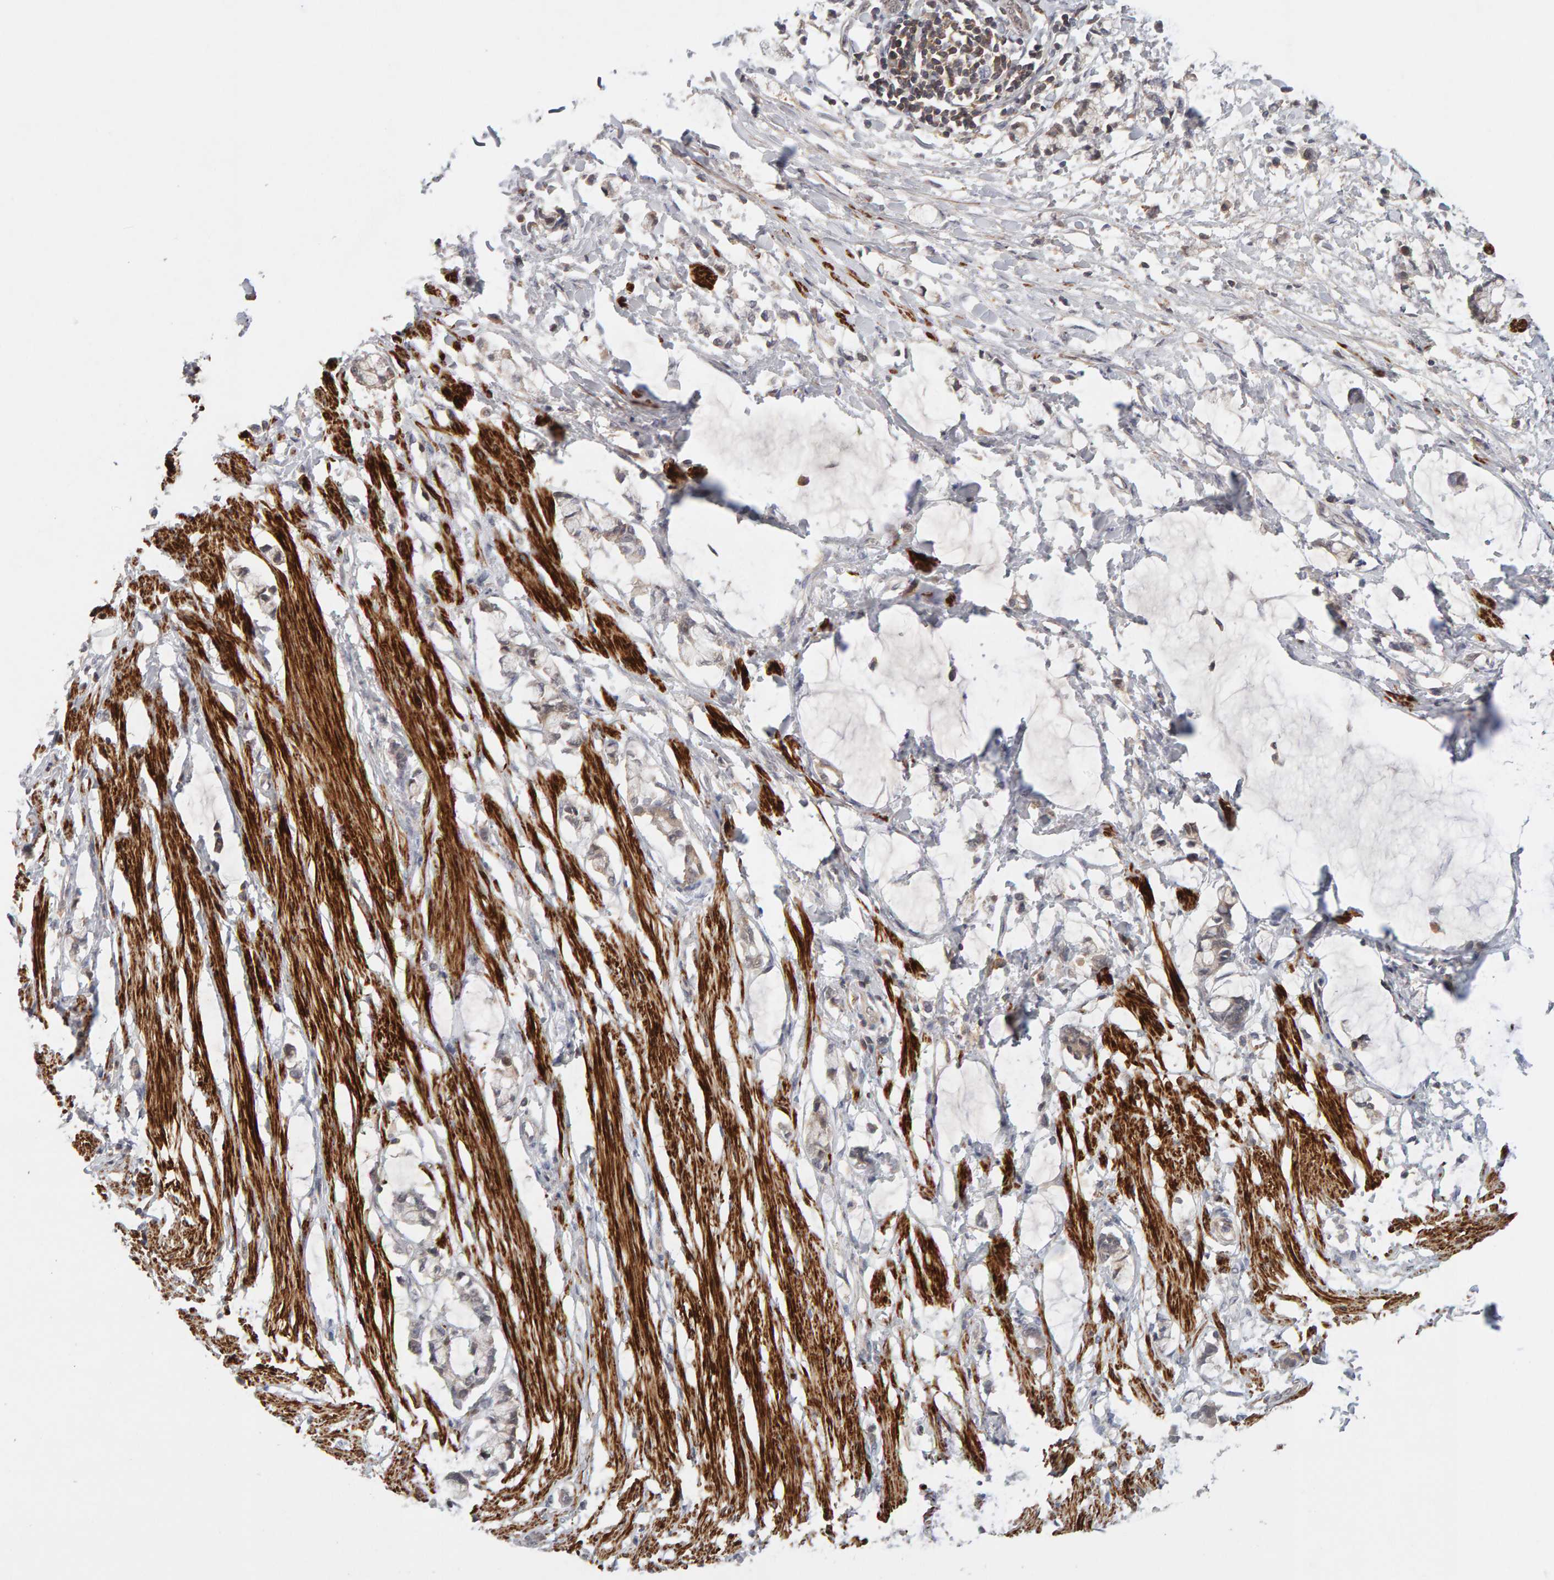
{"staining": {"intensity": "strong", "quantity": ">75%", "location": "cytoplasmic/membranous"}, "tissue": "smooth muscle", "cell_type": "Smooth muscle cells", "image_type": "normal", "snomed": [{"axis": "morphology", "description": "Normal tissue, NOS"}, {"axis": "morphology", "description": "Adenocarcinoma, NOS"}, {"axis": "topography", "description": "Smooth muscle"}, {"axis": "topography", "description": "Colon"}], "caption": "Smooth muscle stained with immunohistochemistry reveals strong cytoplasmic/membranous expression in approximately >75% of smooth muscle cells.", "gene": "NUDCD1", "patient": {"sex": "male", "age": 14}}